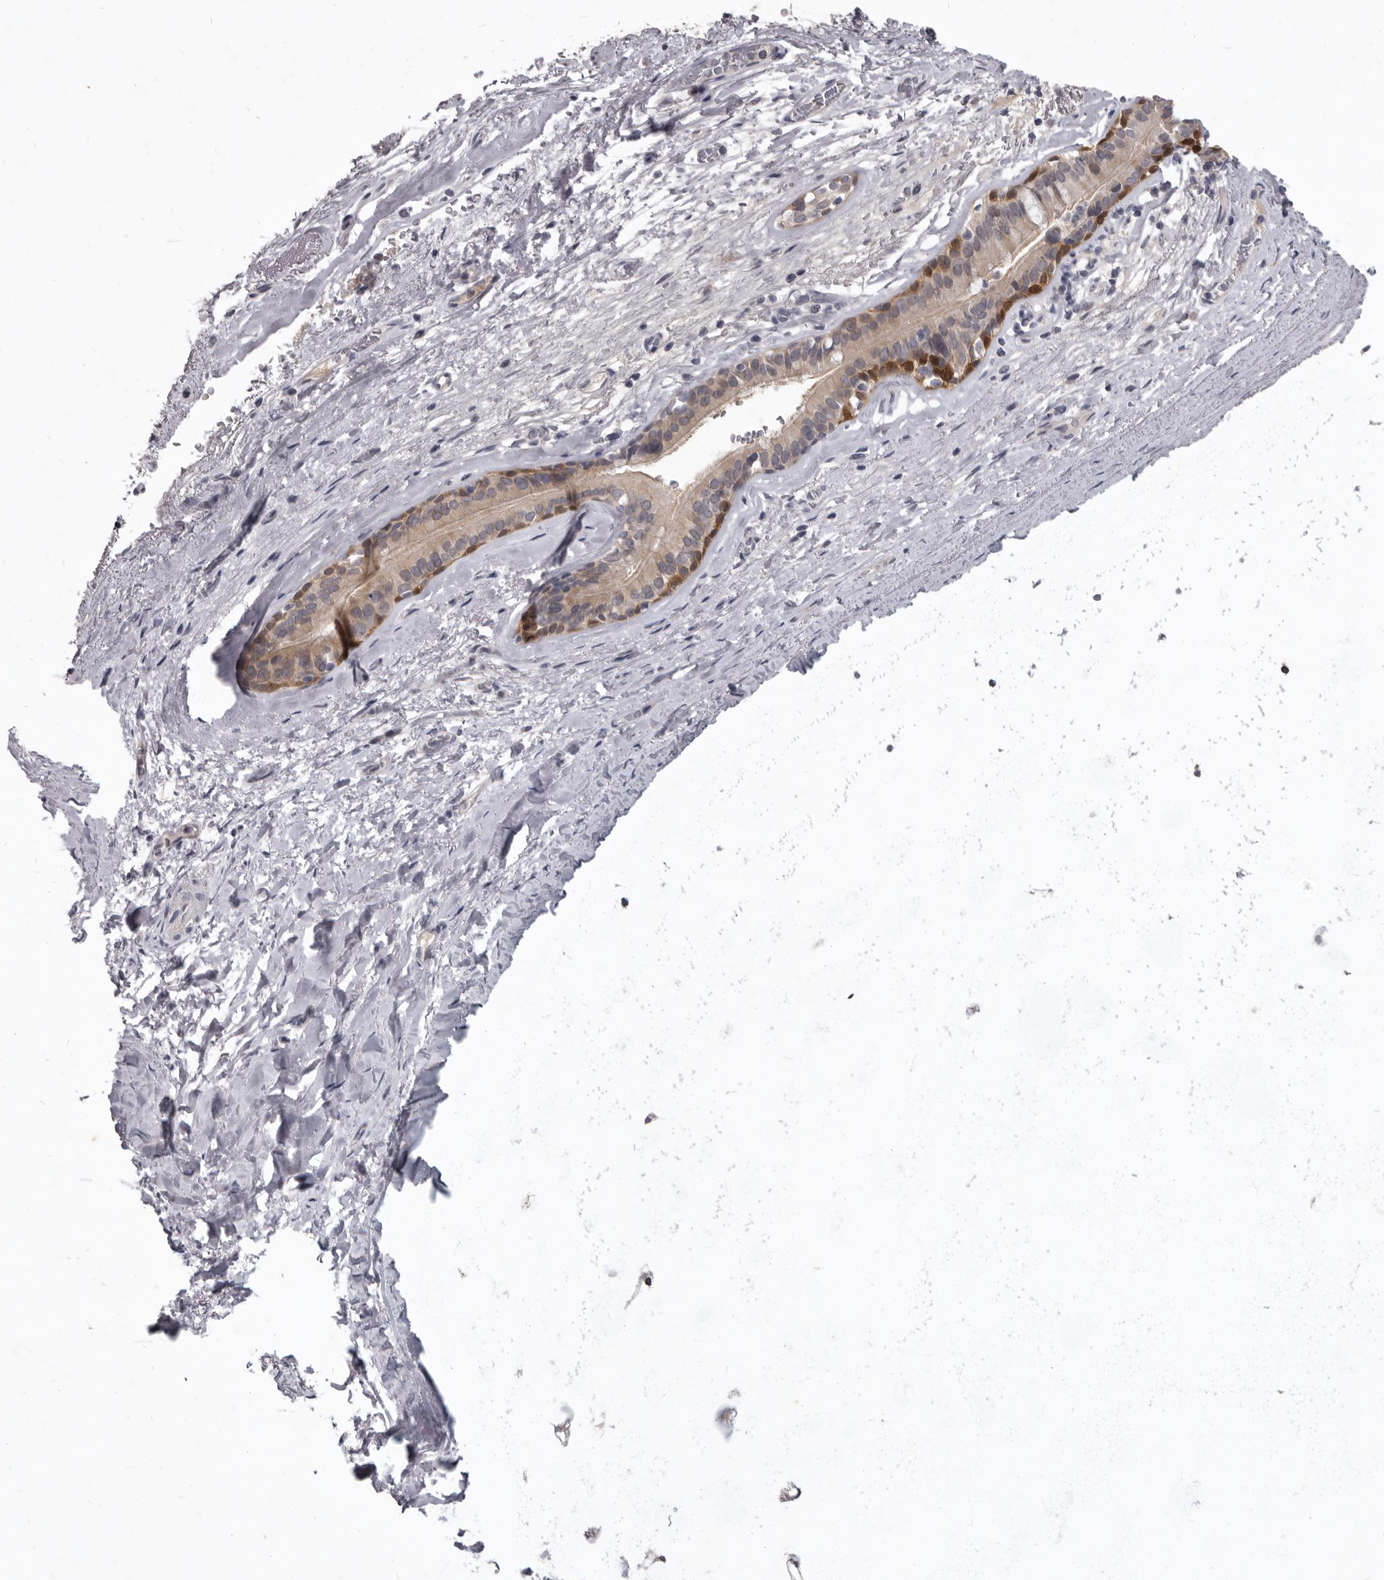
{"staining": {"intensity": "strong", "quantity": "<25%", "location": "cytoplasmic/membranous"}, "tissue": "bronchus", "cell_type": "Respiratory epithelial cells", "image_type": "normal", "snomed": [{"axis": "morphology", "description": "Normal tissue, NOS"}, {"axis": "topography", "description": "Cartilage tissue"}], "caption": "The photomicrograph displays immunohistochemical staining of unremarkable bronchus. There is strong cytoplasmic/membranous staining is present in approximately <25% of respiratory epithelial cells.", "gene": "SULT1E1", "patient": {"sex": "female", "age": 63}}